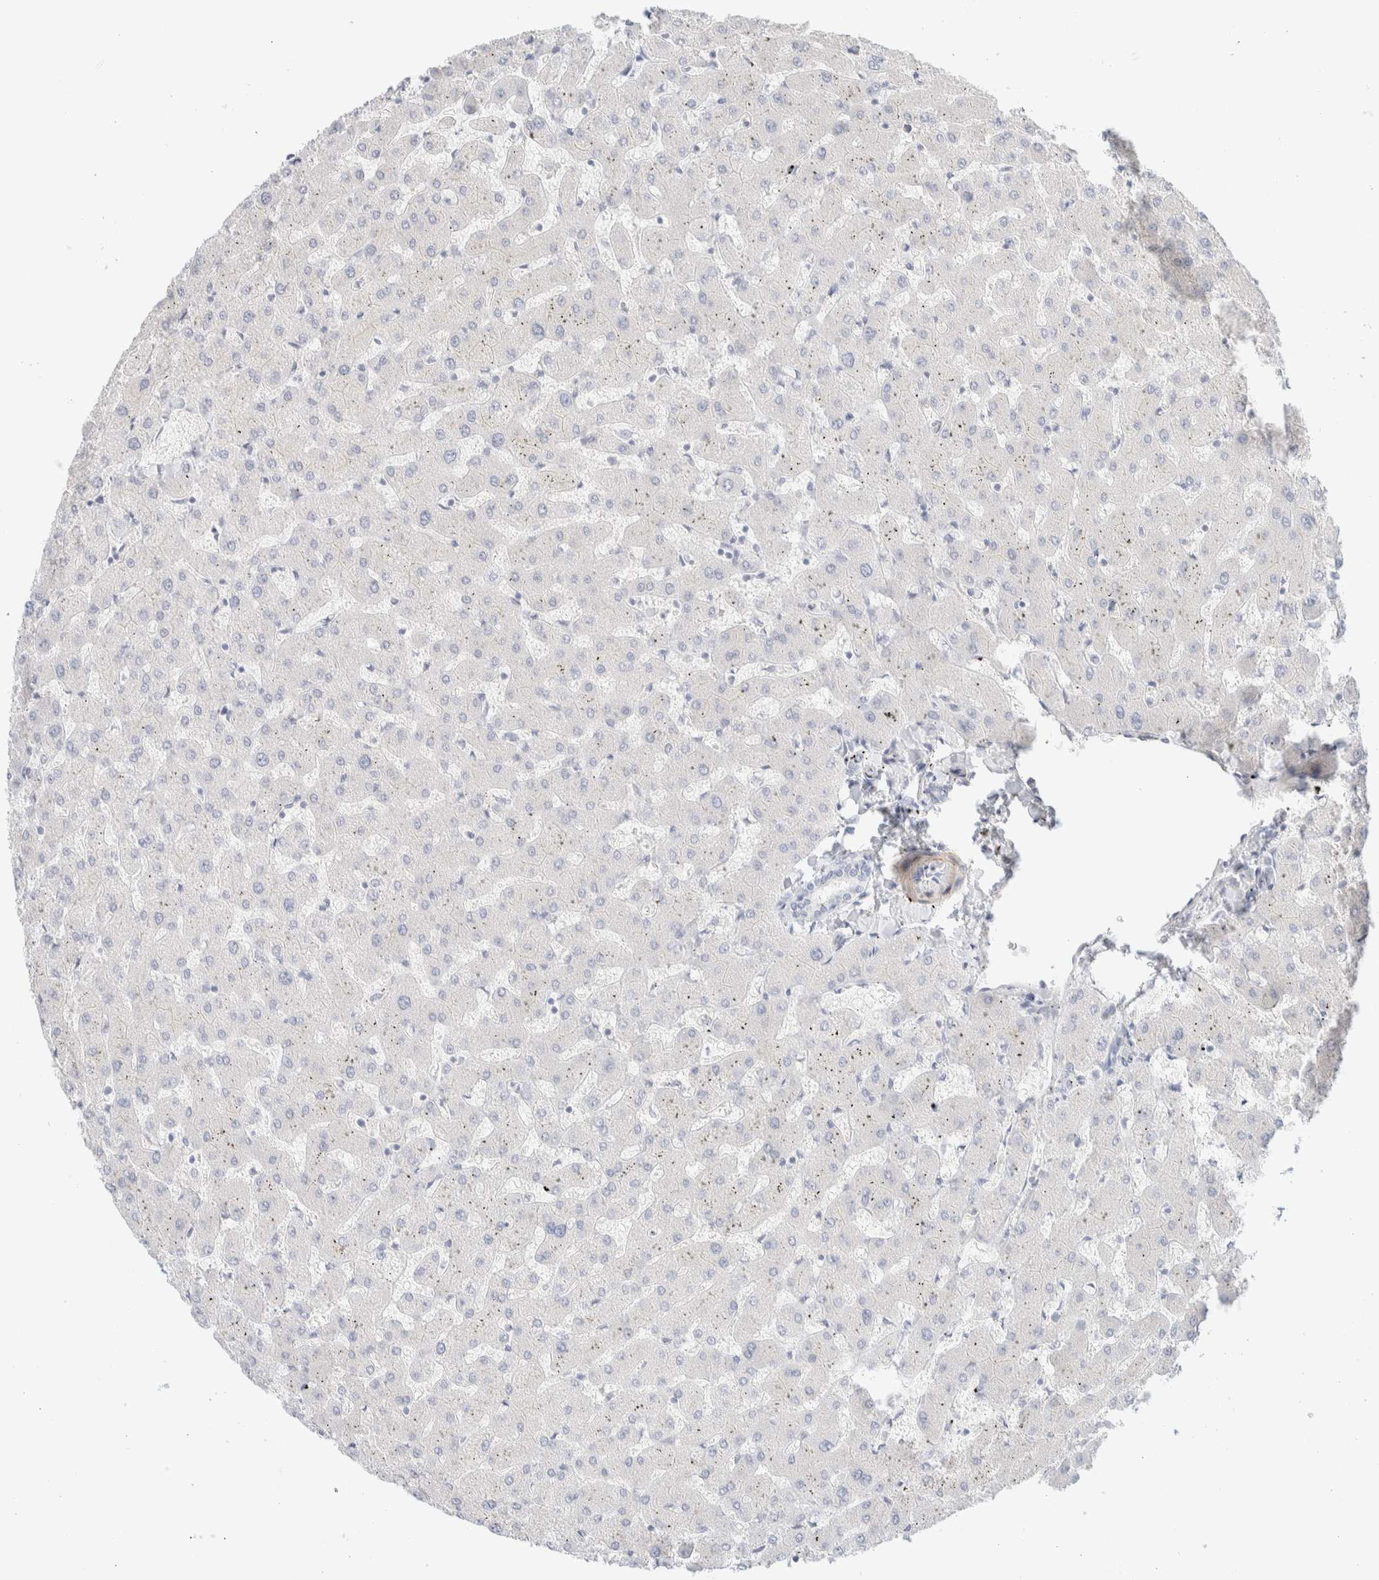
{"staining": {"intensity": "negative", "quantity": "none", "location": "none"}, "tissue": "liver", "cell_type": "Cholangiocytes", "image_type": "normal", "snomed": [{"axis": "morphology", "description": "Normal tissue, NOS"}, {"axis": "topography", "description": "Liver"}], "caption": "Protein analysis of normal liver demonstrates no significant expression in cholangiocytes.", "gene": "AFMID", "patient": {"sex": "female", "age": 63}}